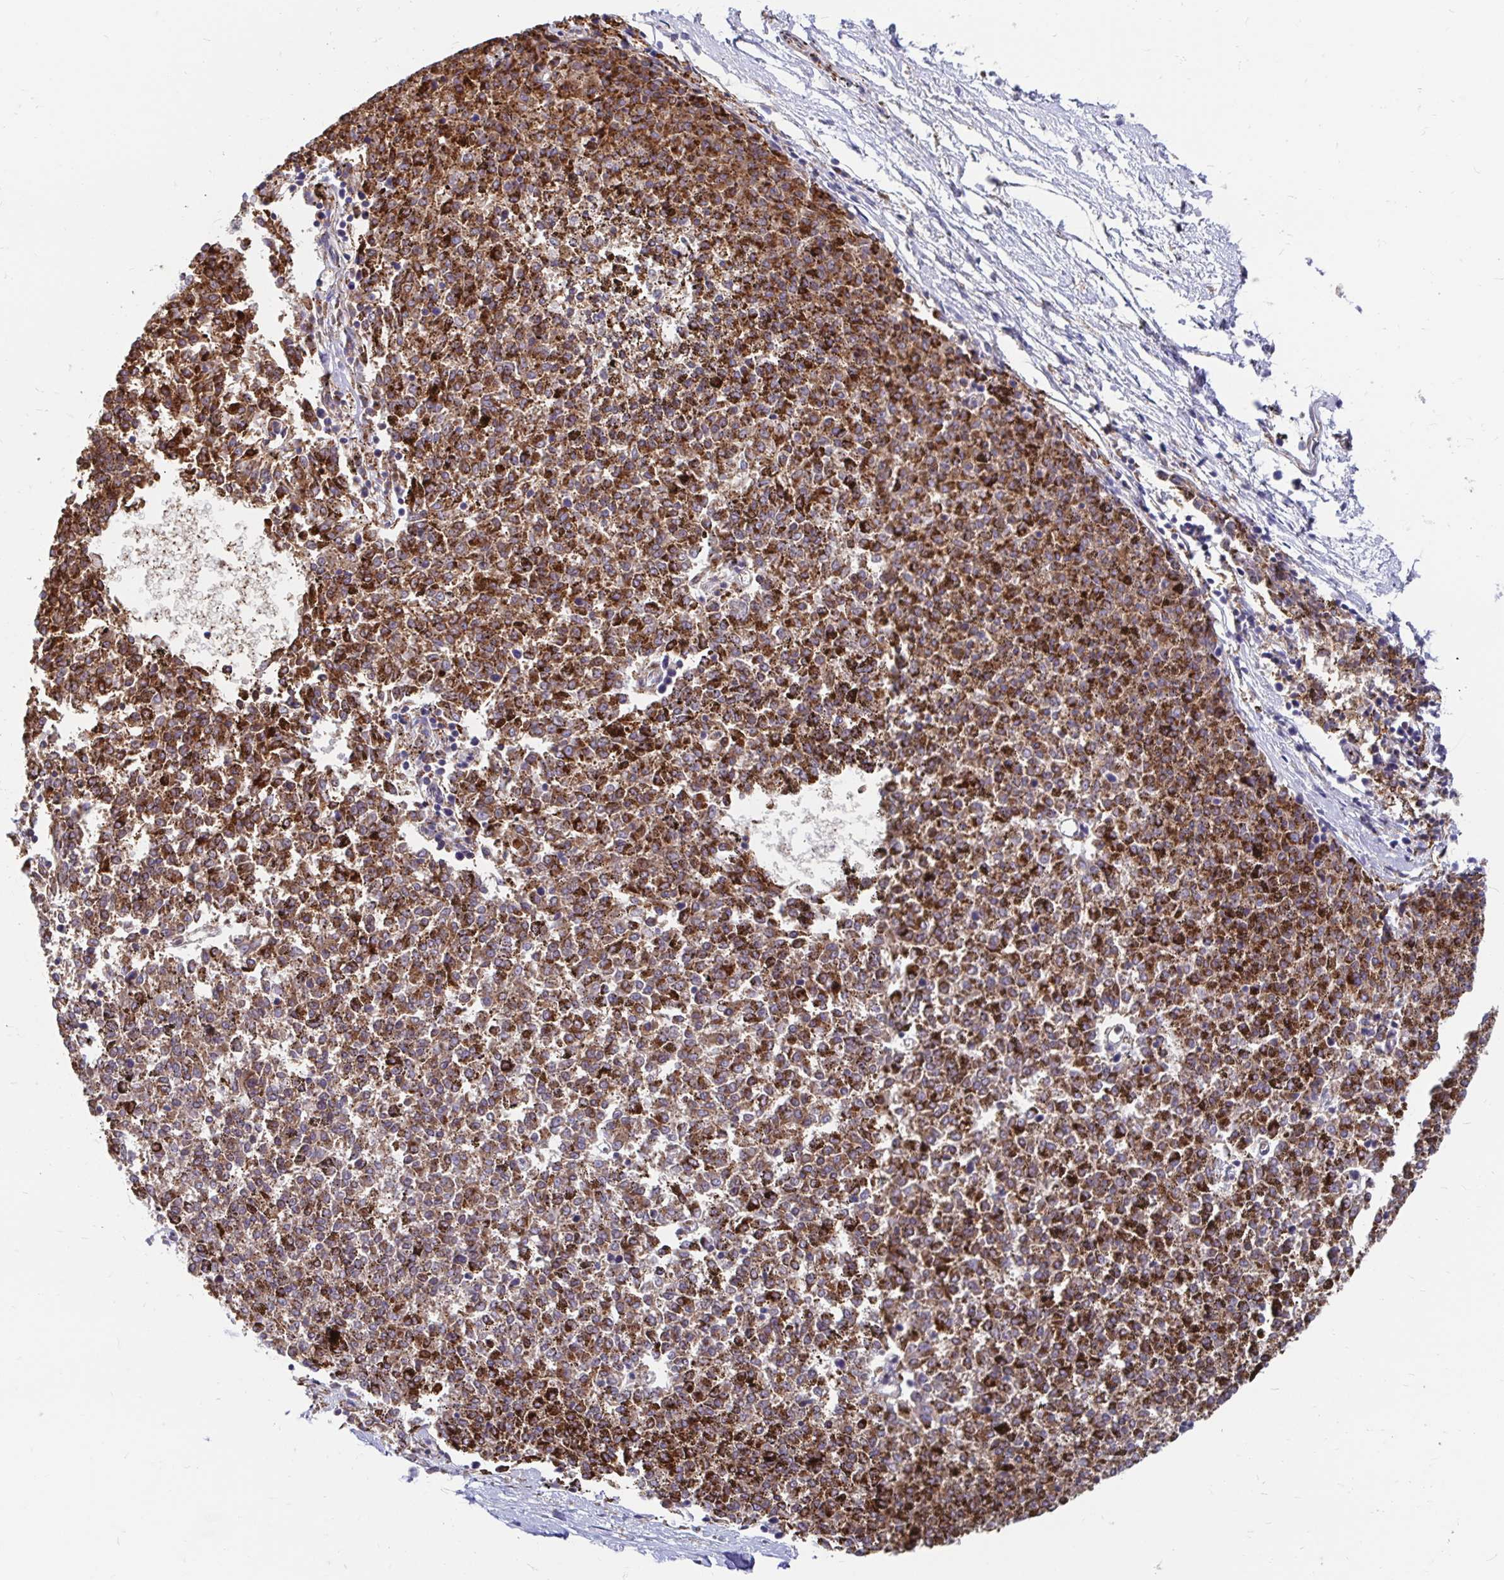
{"staining": {"intensity": "strong", "quantity": ">75%", "location": "cytoplasmic/membranous"}, "tissue": "melanoma", "cell_type": "Tumor cells", "image_type": "cancer", "snomed": [{"axis": "morphology", "description": "Malignant melanoma, NOS"}, {"axis": "topography", "description": "Skin"}], "caption": "Strong cytoplasmic/membranous expression is seen in about >75% of tumor cells in melanoma.", "gene": "CDKL1", "patient": {"sex": "female", "age": 72}}